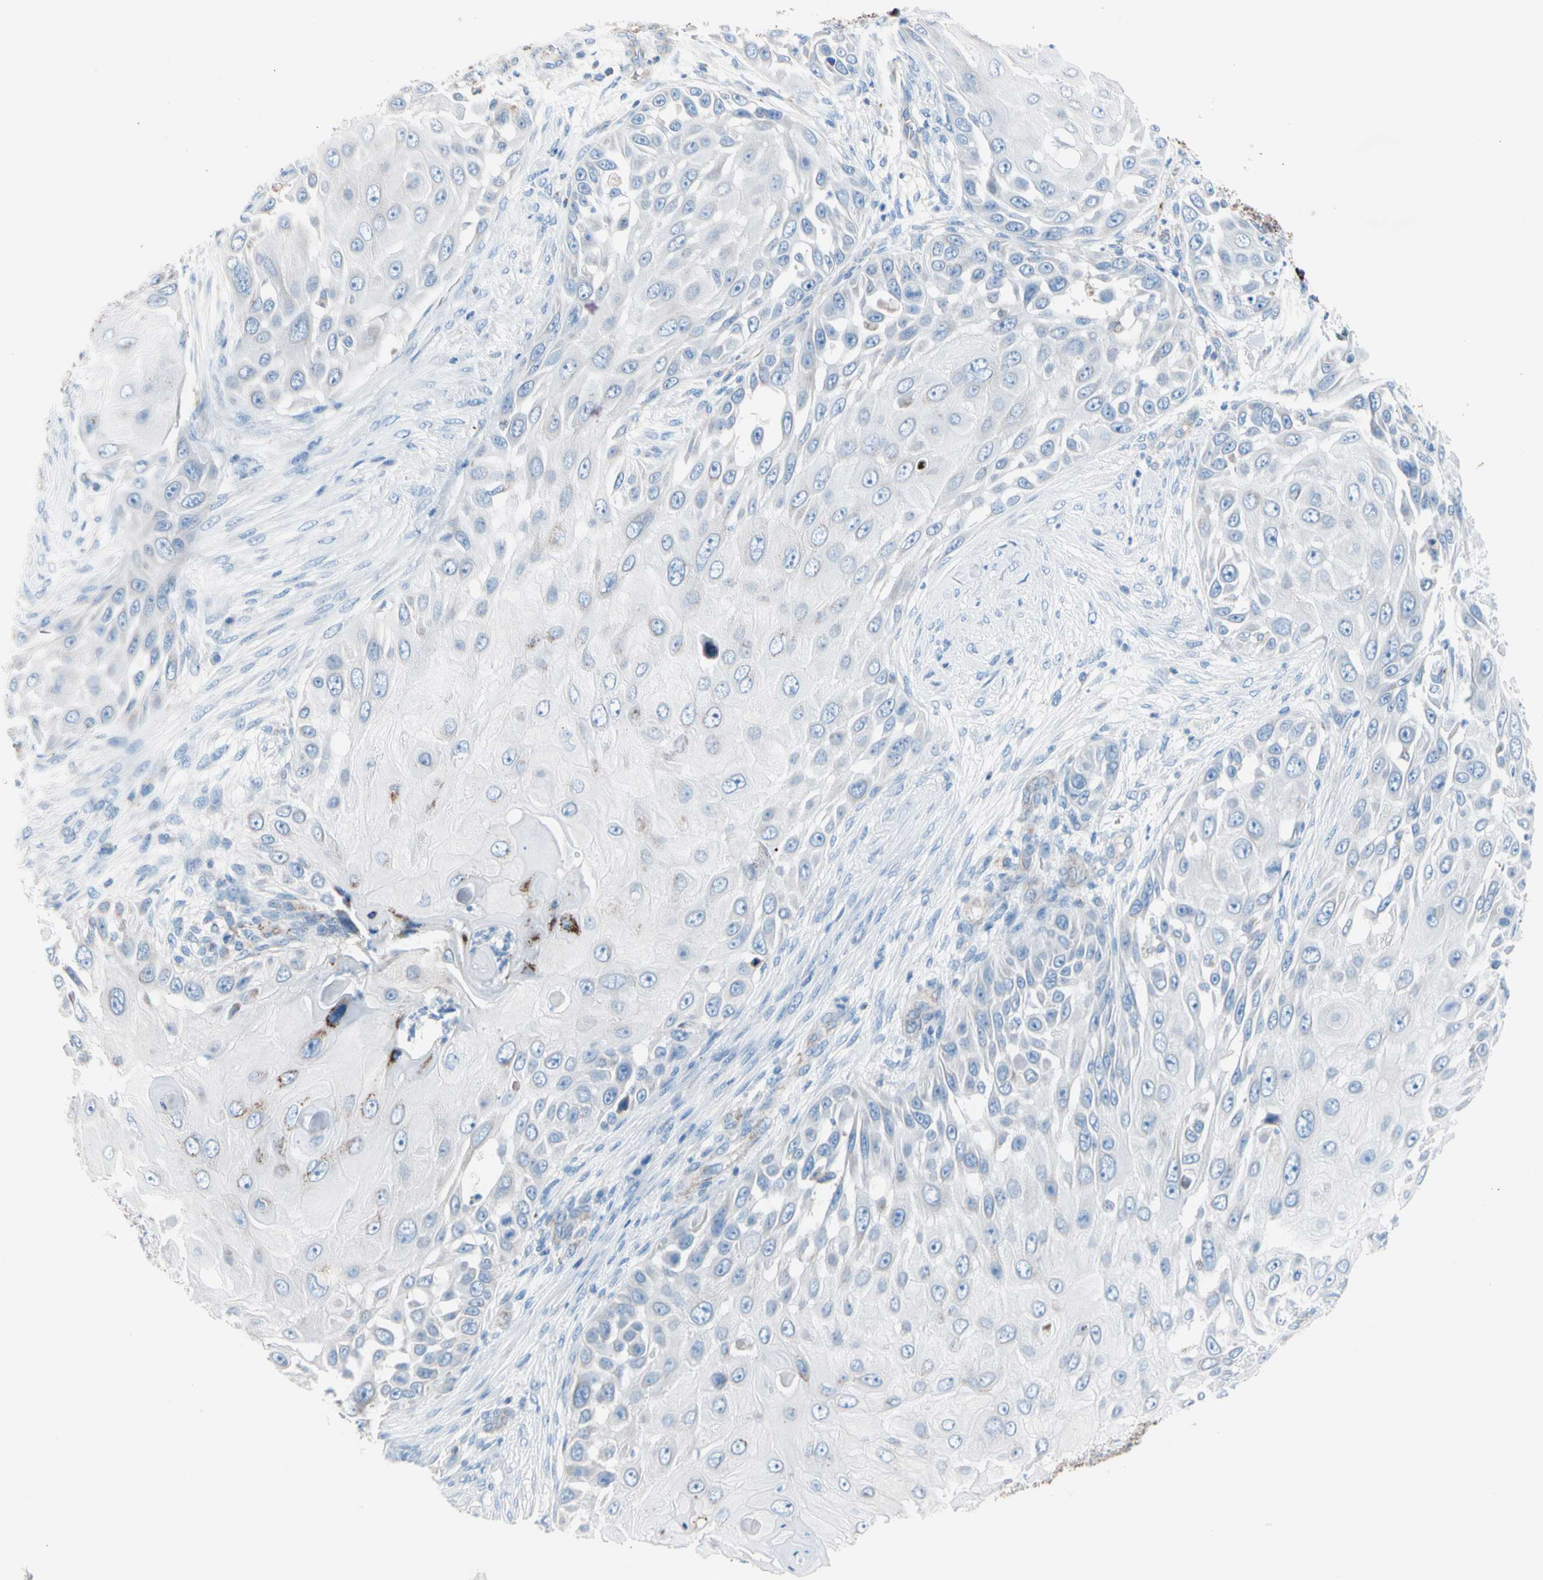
{"staining": {"intensity": "strong", "quantity": "<25%", "location": "cytoplasmic/membranous"}, "tissue": "skin cancer", "cell_type": "Tumor cells", "image_type": "cancer", "snomed": [{"axis": "morphology", "description": "Squamous cell carcinoma, NOS"}, {"axis": "topography", "description": "Skin"}], "caption": "Immunohistochemical staining of skin cancer (squamous cell carcinoma) reveals medium levels of strong cytoplasmic/membranous positivity in about <25% of tumor cells.", "gene": "HK1", "patient": {"sex": "female", "age": 44}}